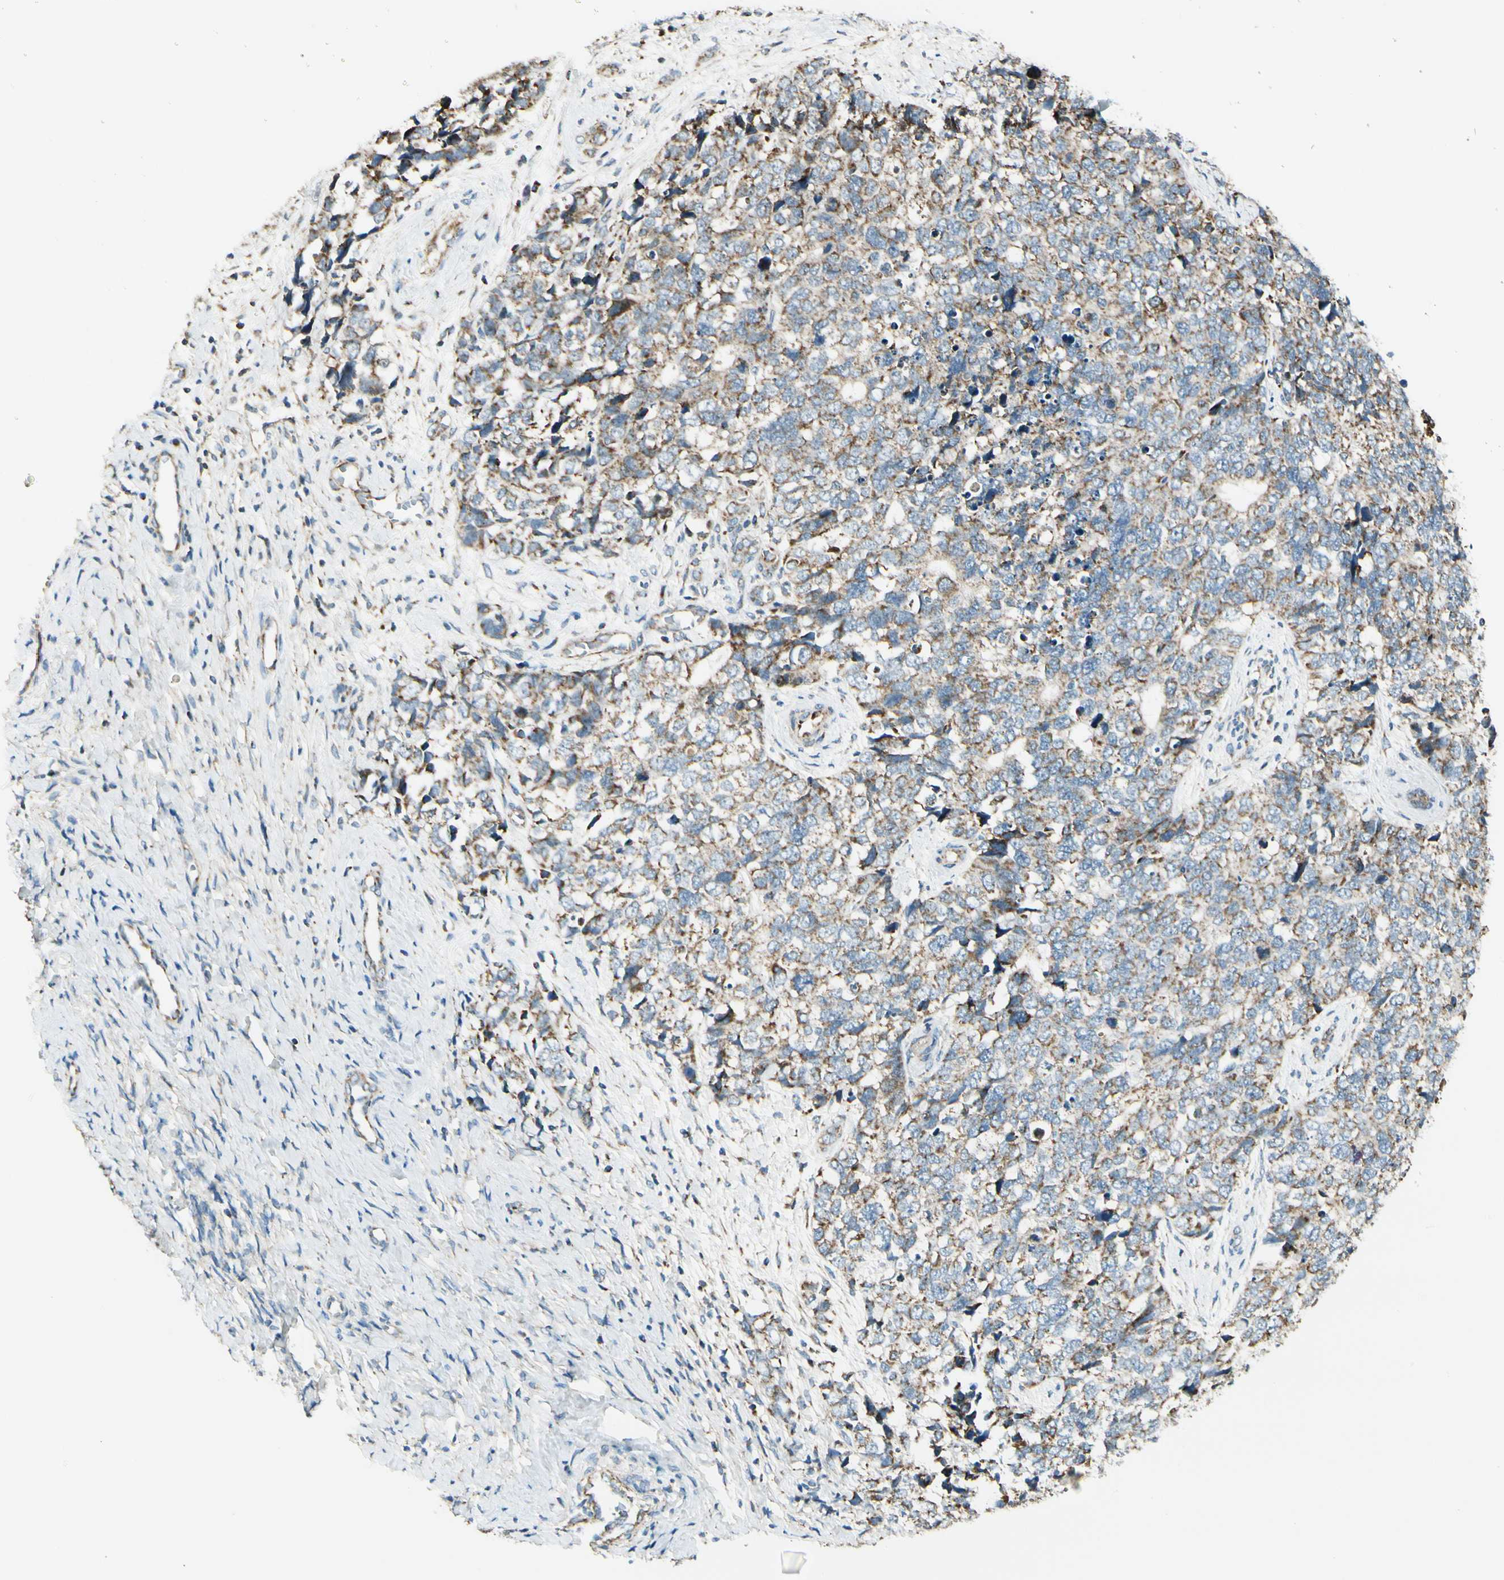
{"staining": {"intensity": "moderate", "quantity": "25%-75%", "location": "cytoplasmic/membranous"}, "tissue": "cervical cancer", "cell_type": "Tumor cells", "image_type": "cancer", "snomed": [{"axis": "morphology", "description": "Squamous cell carcinoma, NOS"}, {"axis": "topography", "description": "Cervix"}], "caption": "IHC histopathology image of human cervical squamous cell carcinoma stained for a protein (brown), which shows medium levels of moderate cytoplasmic/membranous staining in about 25%-75% of tumor cells.", "gene": "EPHB3", "patient": {"sex": "female", "age": 63}}